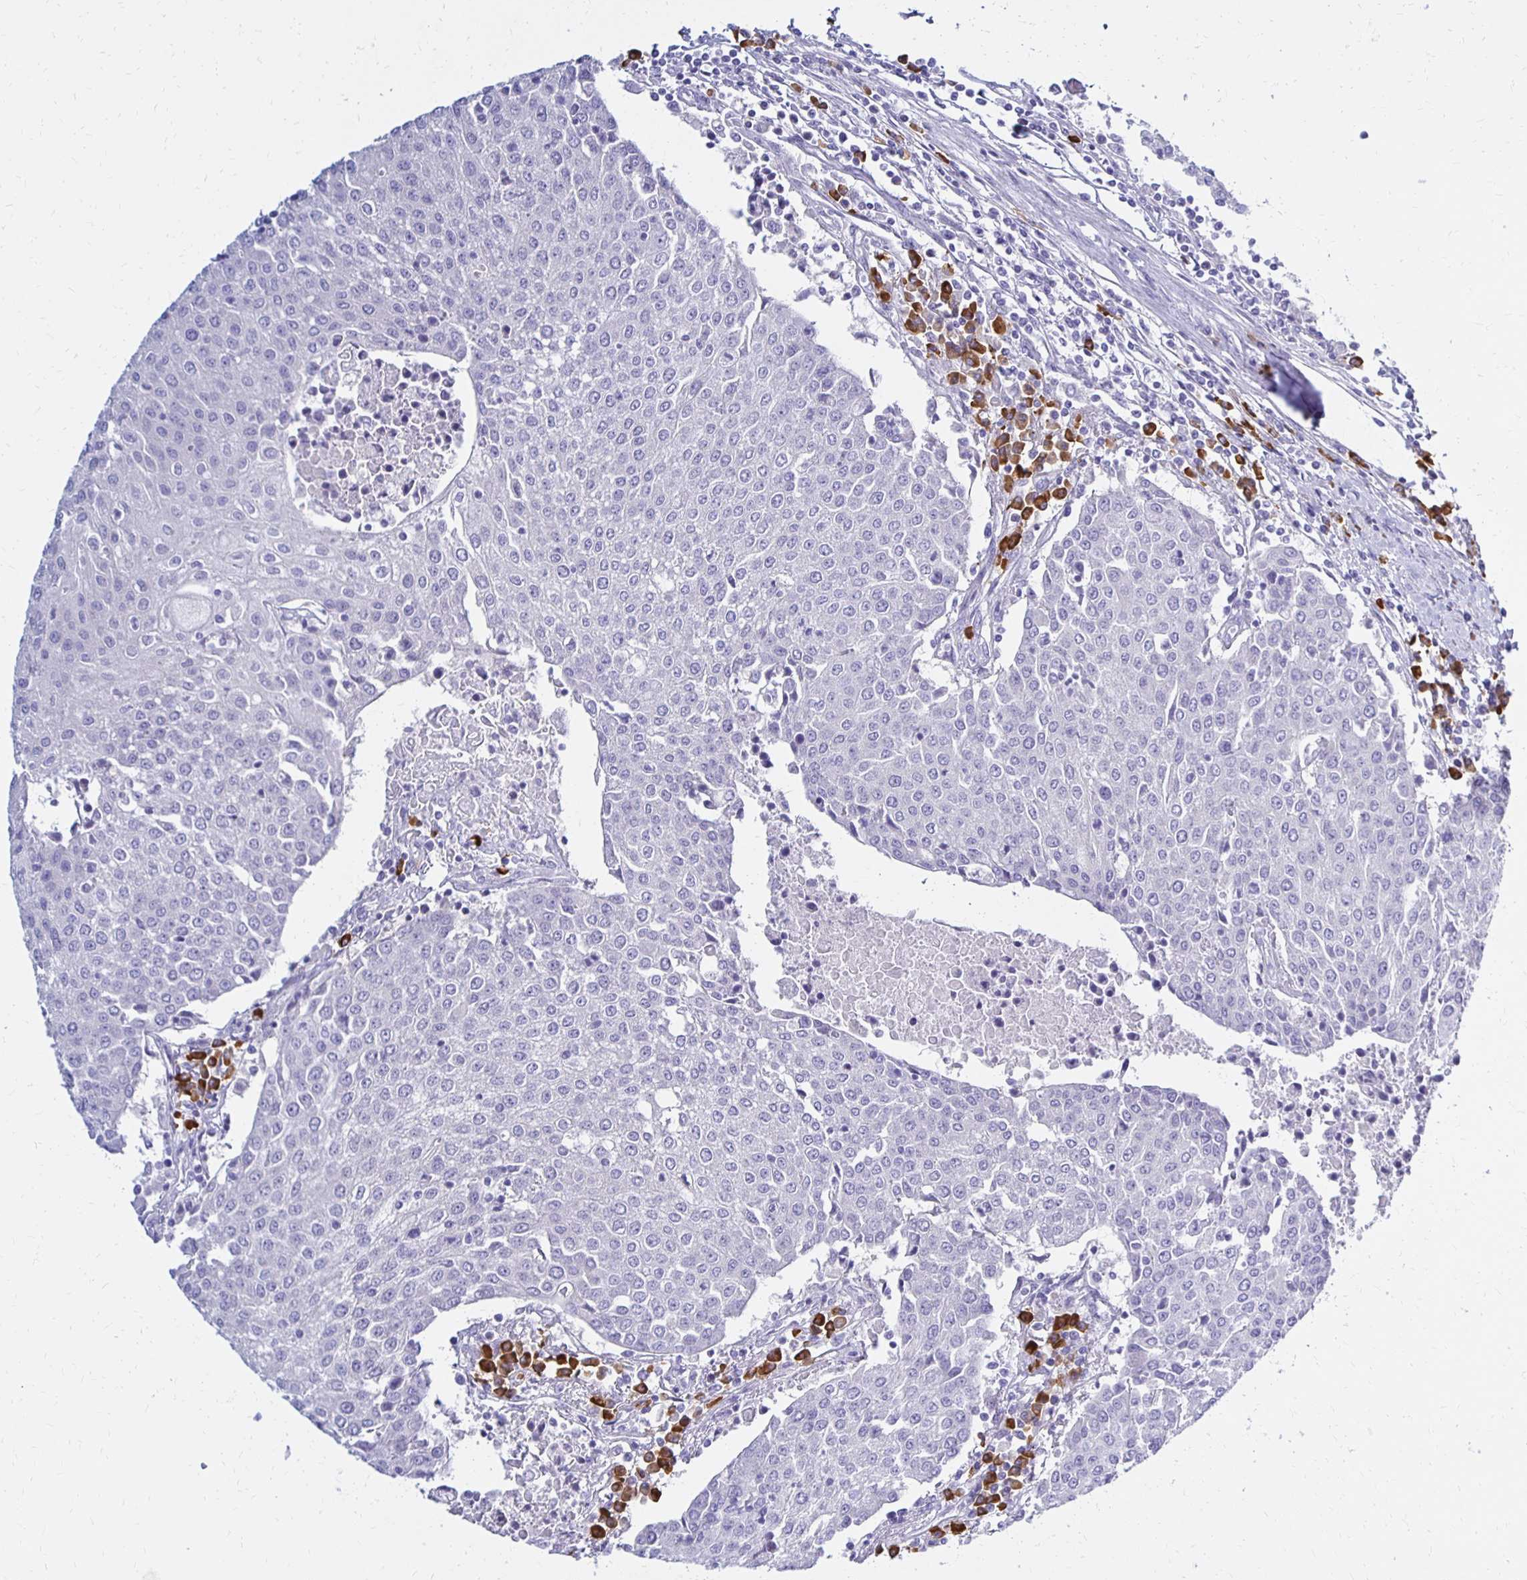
{"staining": {"intensity": "negative", "quantity": "none", "location": "none"}, "tissue": "urothelial cancer", "cell_type": "Tumor cells", "image_type": "cancer", "snomed": [{"axis": "morphology", "description": "Urothelial carcinoma, High grade"}, {"axis": "topography", "description": "Urinary bladder"}], "caption": "Urothelial cancer stained for a protein using IHC shows no staining tumor cells.", "gene": "FNTB", "patient": {"sex": "female", "age": 85}}